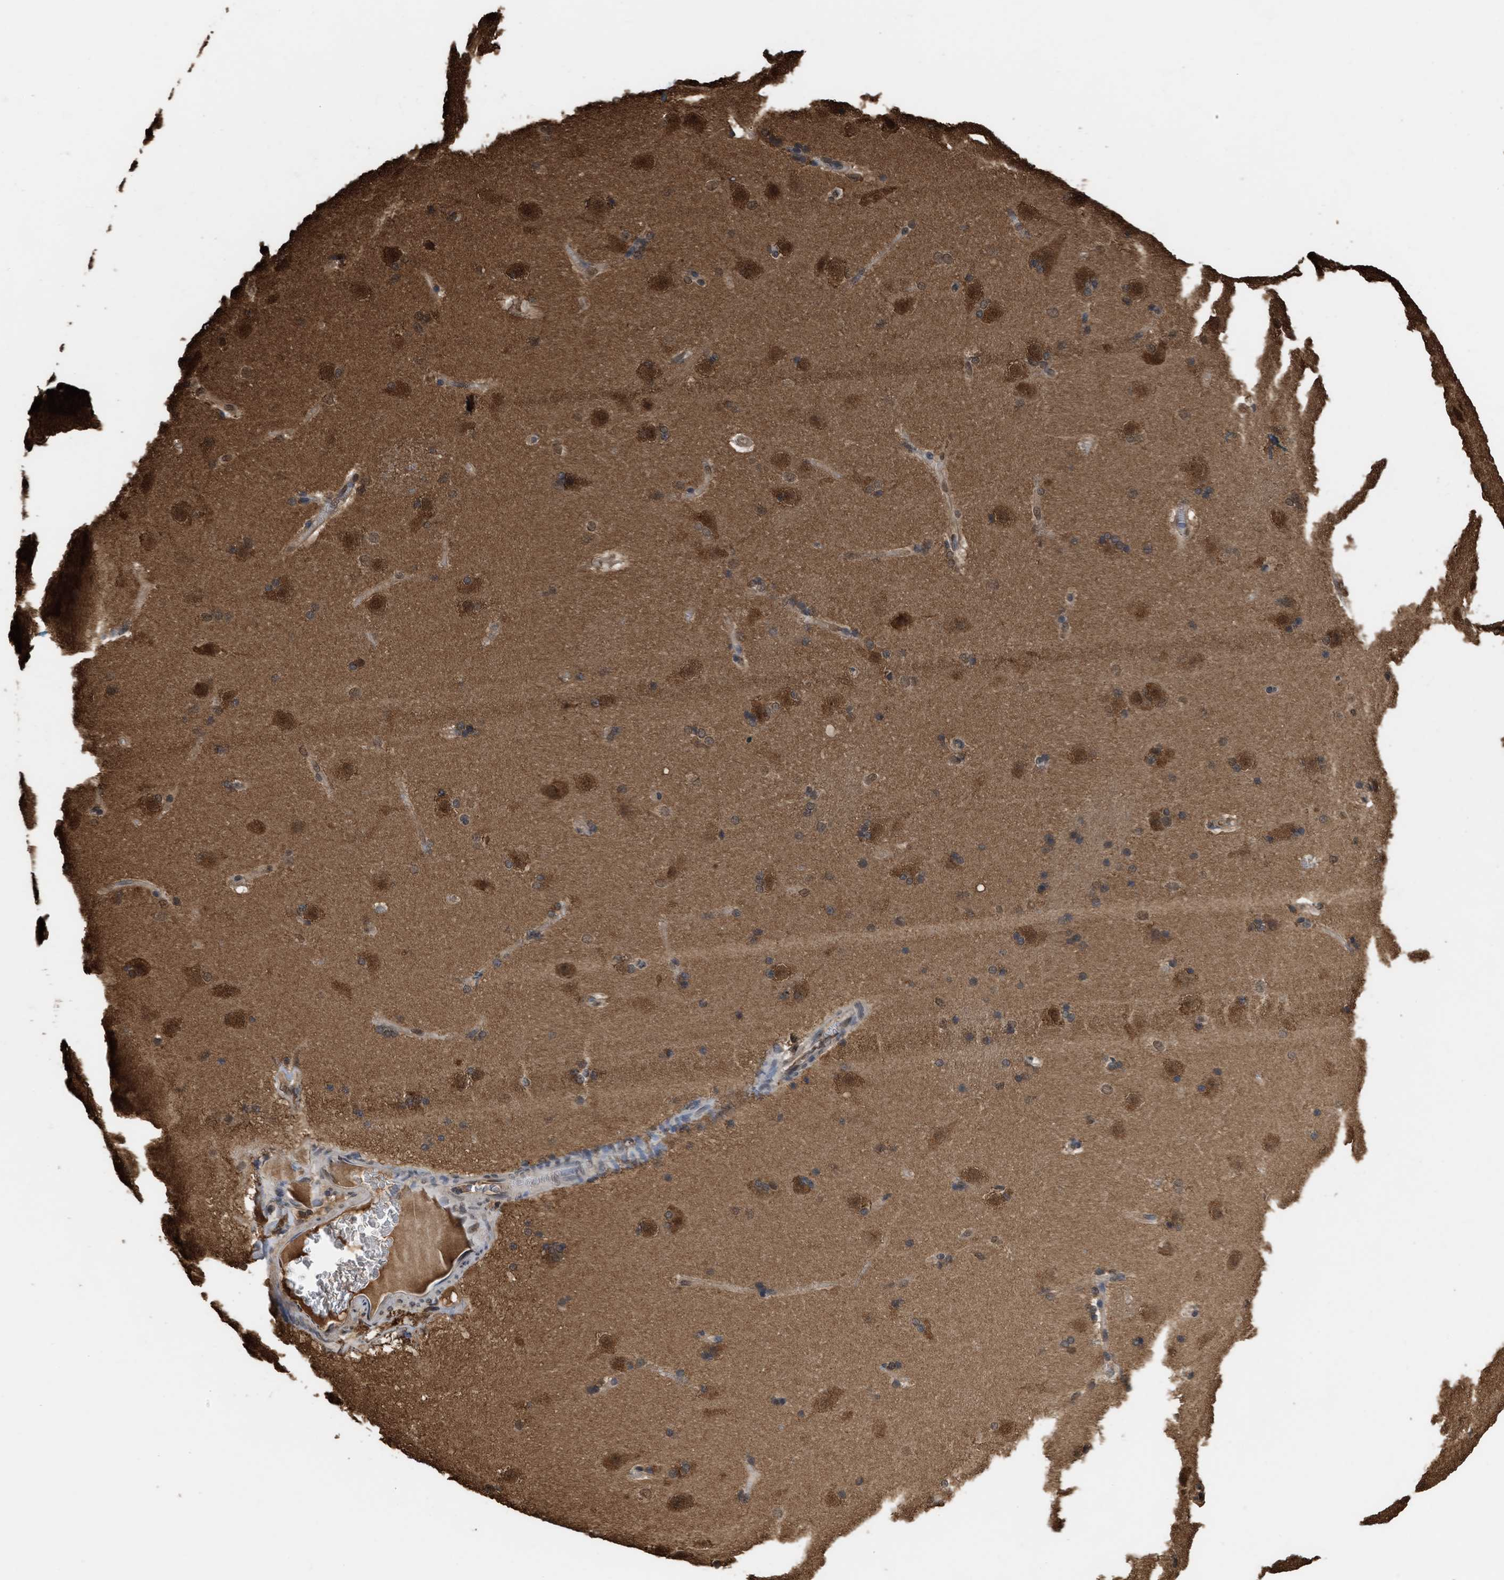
{"staining": {"intensity": "moderate", "quantity": "<25%", "location": "cytoplasmic/membranous,nuclear"}, "tissue": "caudate", "cell_type": "Glial cells", "image_type": "normal", "snomed": [{"axis": "morphology", "description": "Normal tissue, NOS"}, {"axis": "topography", "description": "Lateral ventricle wall"}], "caption": "Immunohistochemical staining of normal caudate shows moderate cytoplasmic/membranous,nuclear protein expression in approximately <25% of glial cells.", "gene": "YWHAG", "patient": {"sex": "female", "age": 19}}